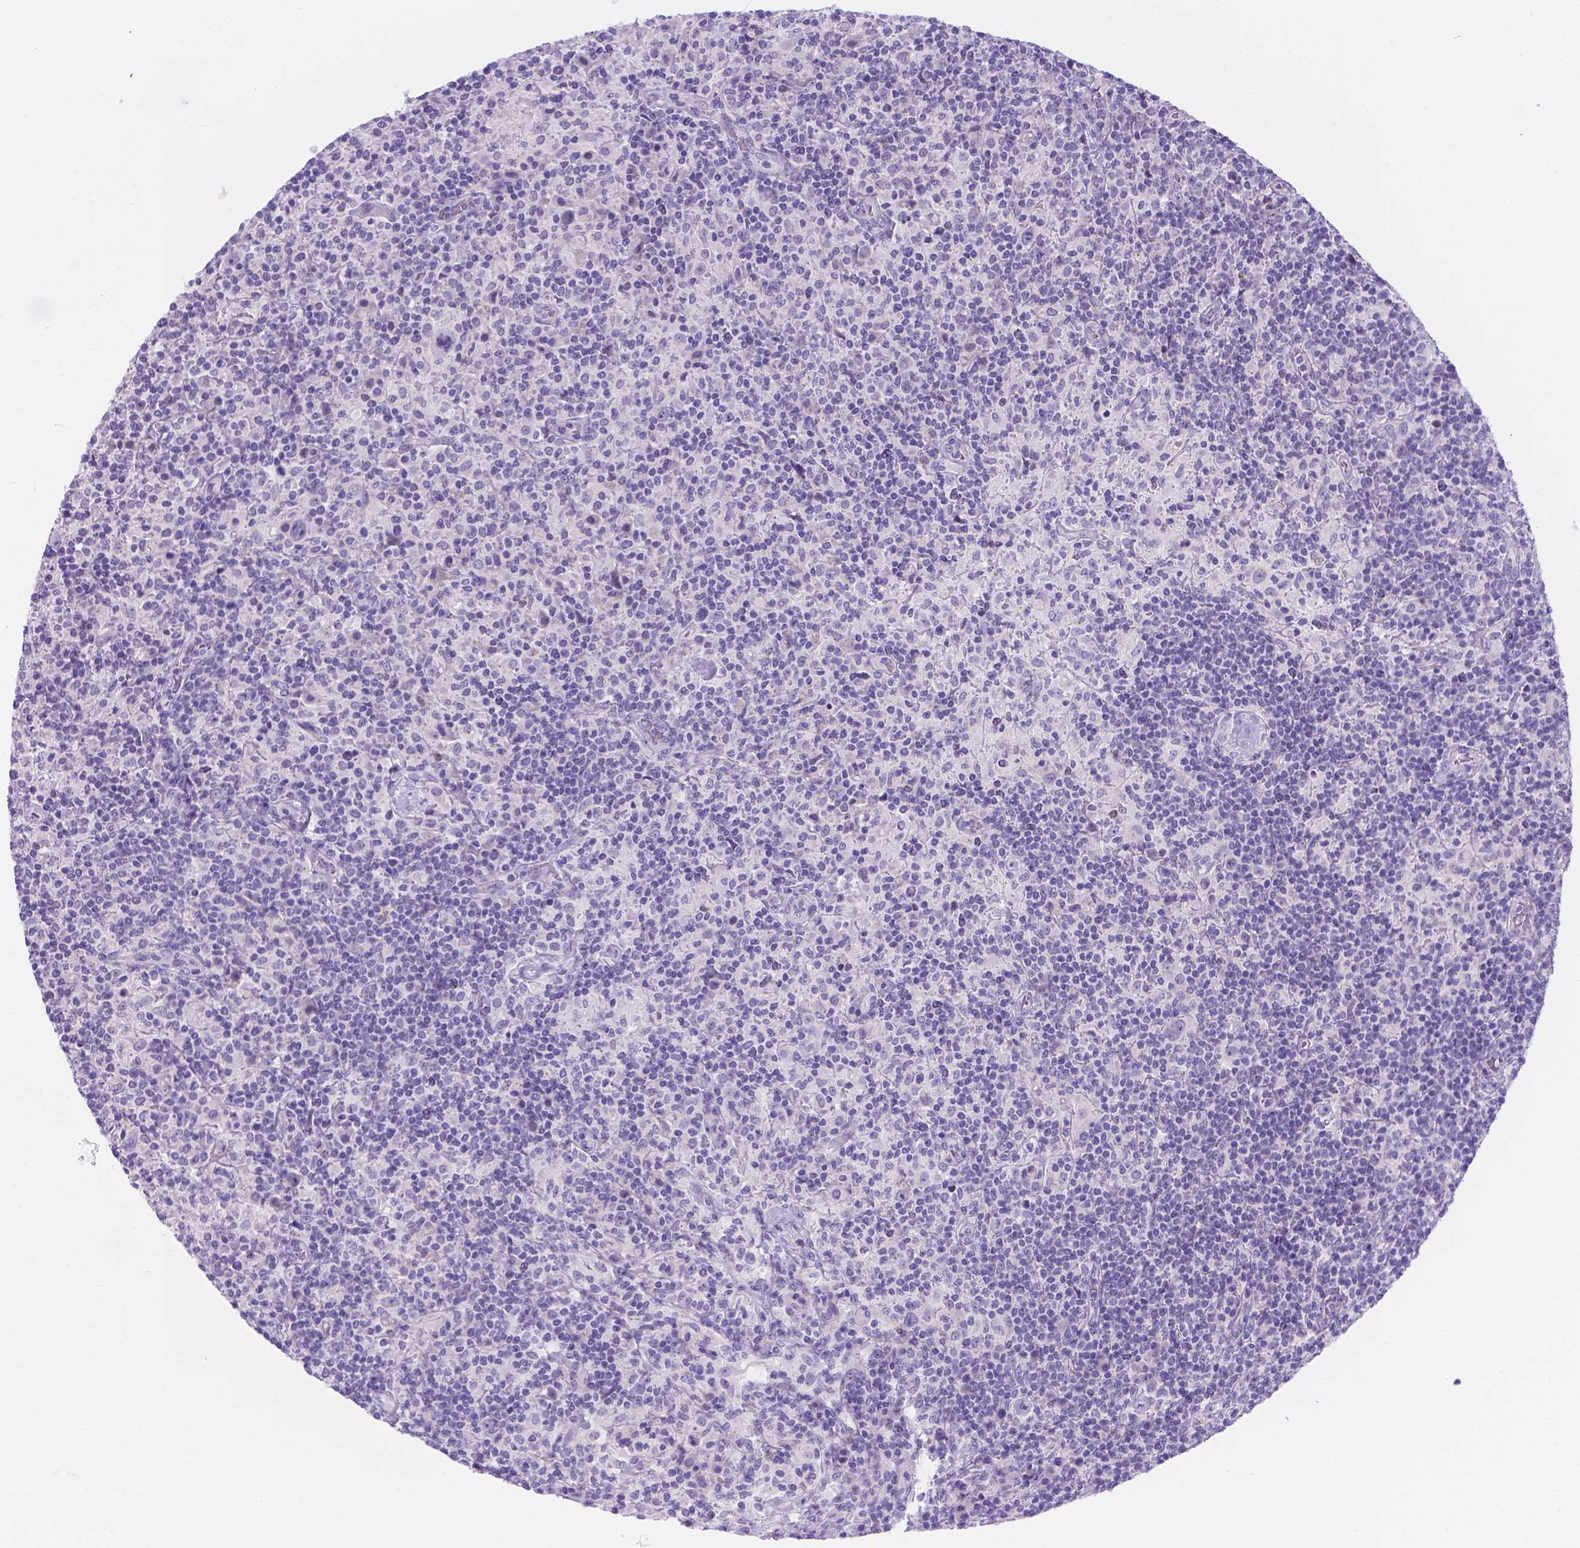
{"staining": {"intensity": "negative", "quantity": "none", "location": "none"}, "tissue": "lymphoma", "cell_type": "Tumor cells", "image_type": "cancer", "snomed": [{"axis": "morphology", "description": "Hodgkin's disease, NOS"}, {"axis": "topography", "description": "Lymph node"}], "caption": "Lymphoma was stained to show a protein in brown. There is no significant positivity in tumor cells. (DAB (3,3'-diaminobenzidine) immunohistochemistry visualized using brightfield microscopy, high magnification).", "gene": "MLN", "patient": {"sex": "male", "age": 70}}